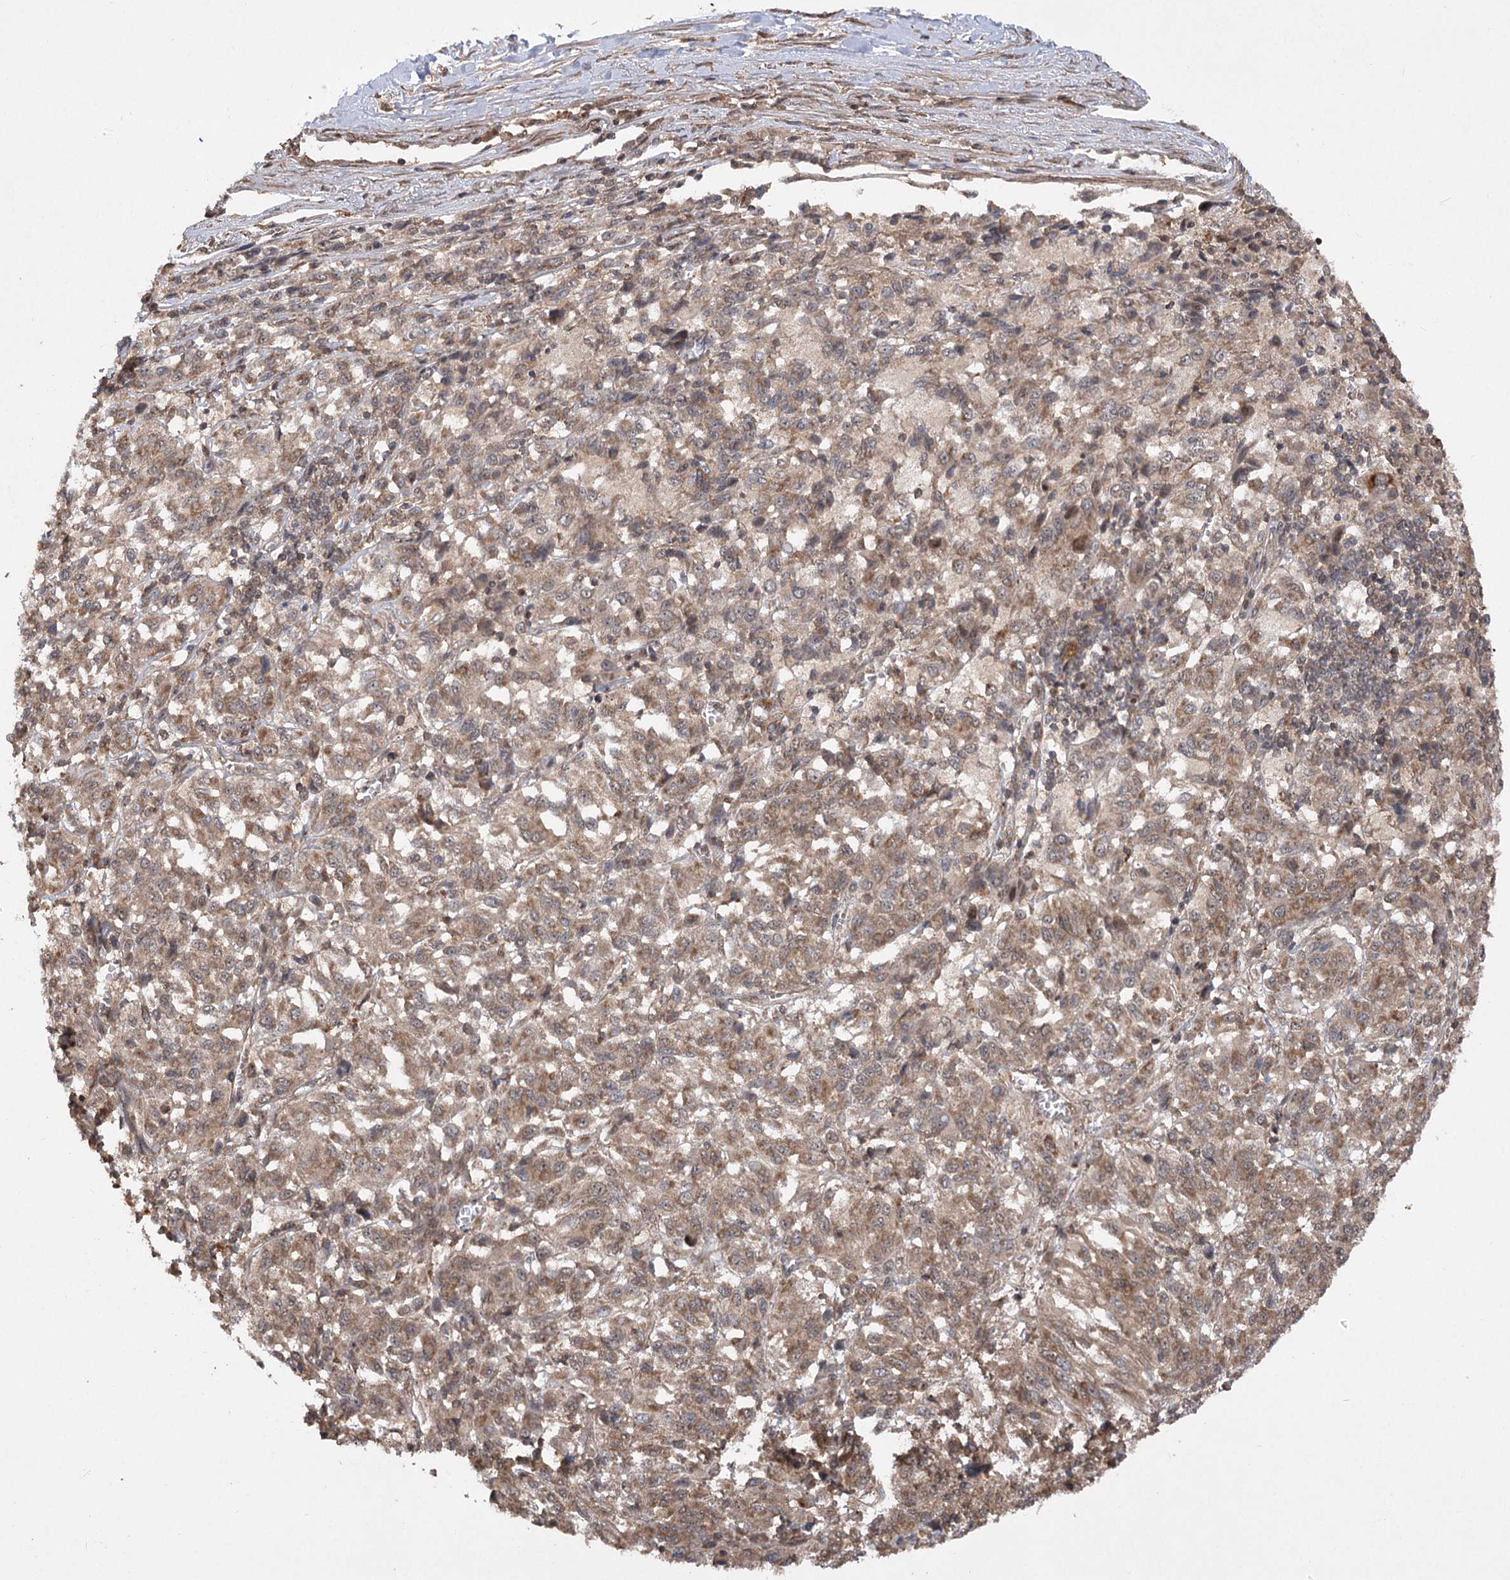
{"staining": {"intensity": "strong", "quantity": ">75%", "location": "cytoplasmic/membranous,nuclear"}, "tissue": "melanoma", "cell_type": "Tumor cells", "image_type": "cancer", "snomed": [{"axis": "morphology", "description": "Malignant melanoma, Metastatic site"}, {"axis": "topography", "description": "Lung"}], "caption": "Malignant melanoma (metastatic site) stained with a protein marker exhibits strong staining in tumor cells.", "gene": "TENM2", "patient": {"sex": "male", "age": 64}}